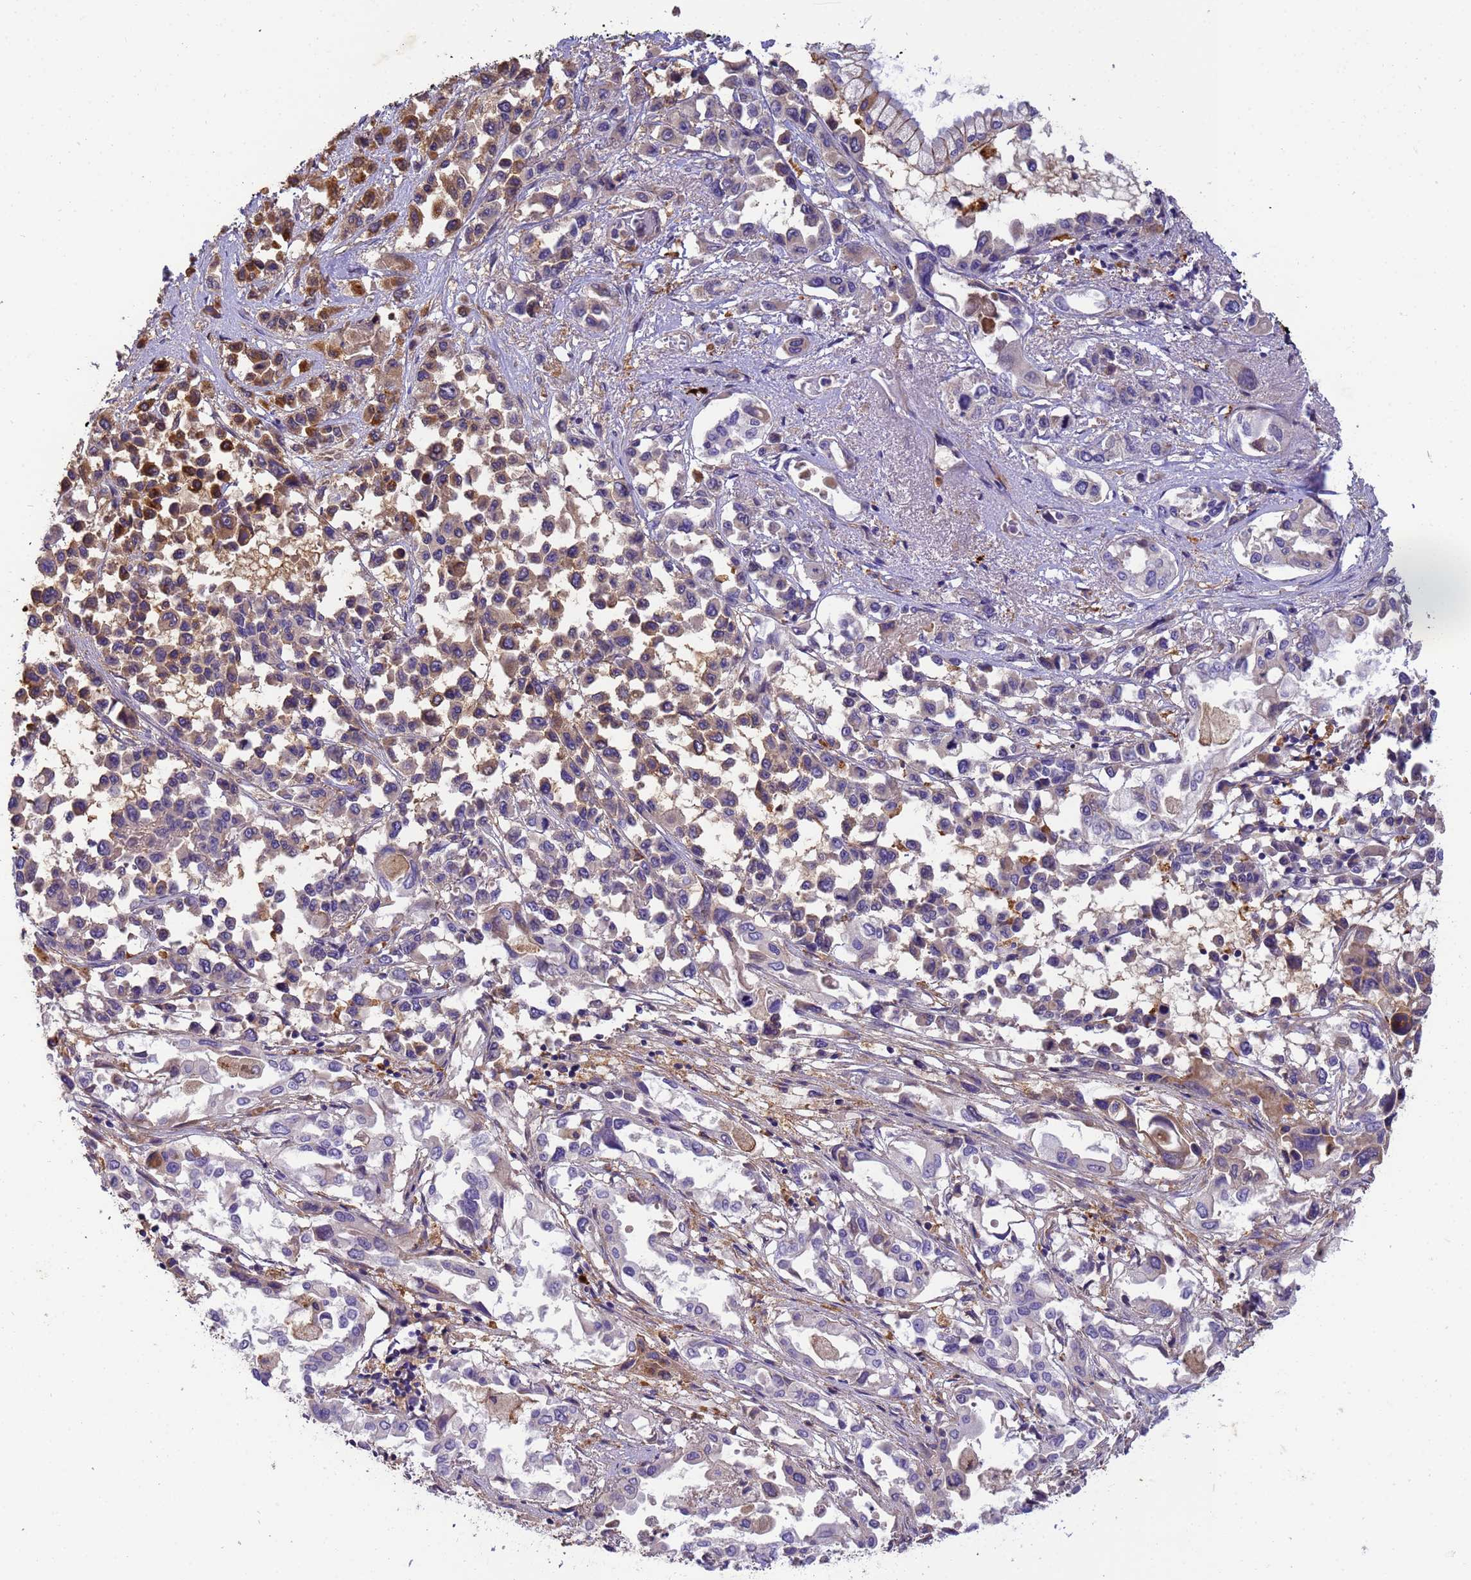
{"staining": {"intensity": "moderate", "quantity": "<25%", "location": "cytoplasmic/membranous"}, "tissue": "pancreatic cancer", "cell_type": "Tumor cells", "image_type": "cancer", "snomed": [{"axis": "morphology", "description": "Adenocarcinoma, NOS"}, {"axis": "topography", "description": "Pancreas"}], "caption": "DAB (3,3'-diaminobenzidine) immunohistochemical staining of human pancreatic cancer shows moderate cytoplasmic/membranous protein staining in about <25% of tumor cells. (DAB (3,3'-diaminobenzidine) IHC, brown staining for protein, blue staining for nuclei).", "gene": "M6PR", "patient": {"sex": "male", "age": 92}}